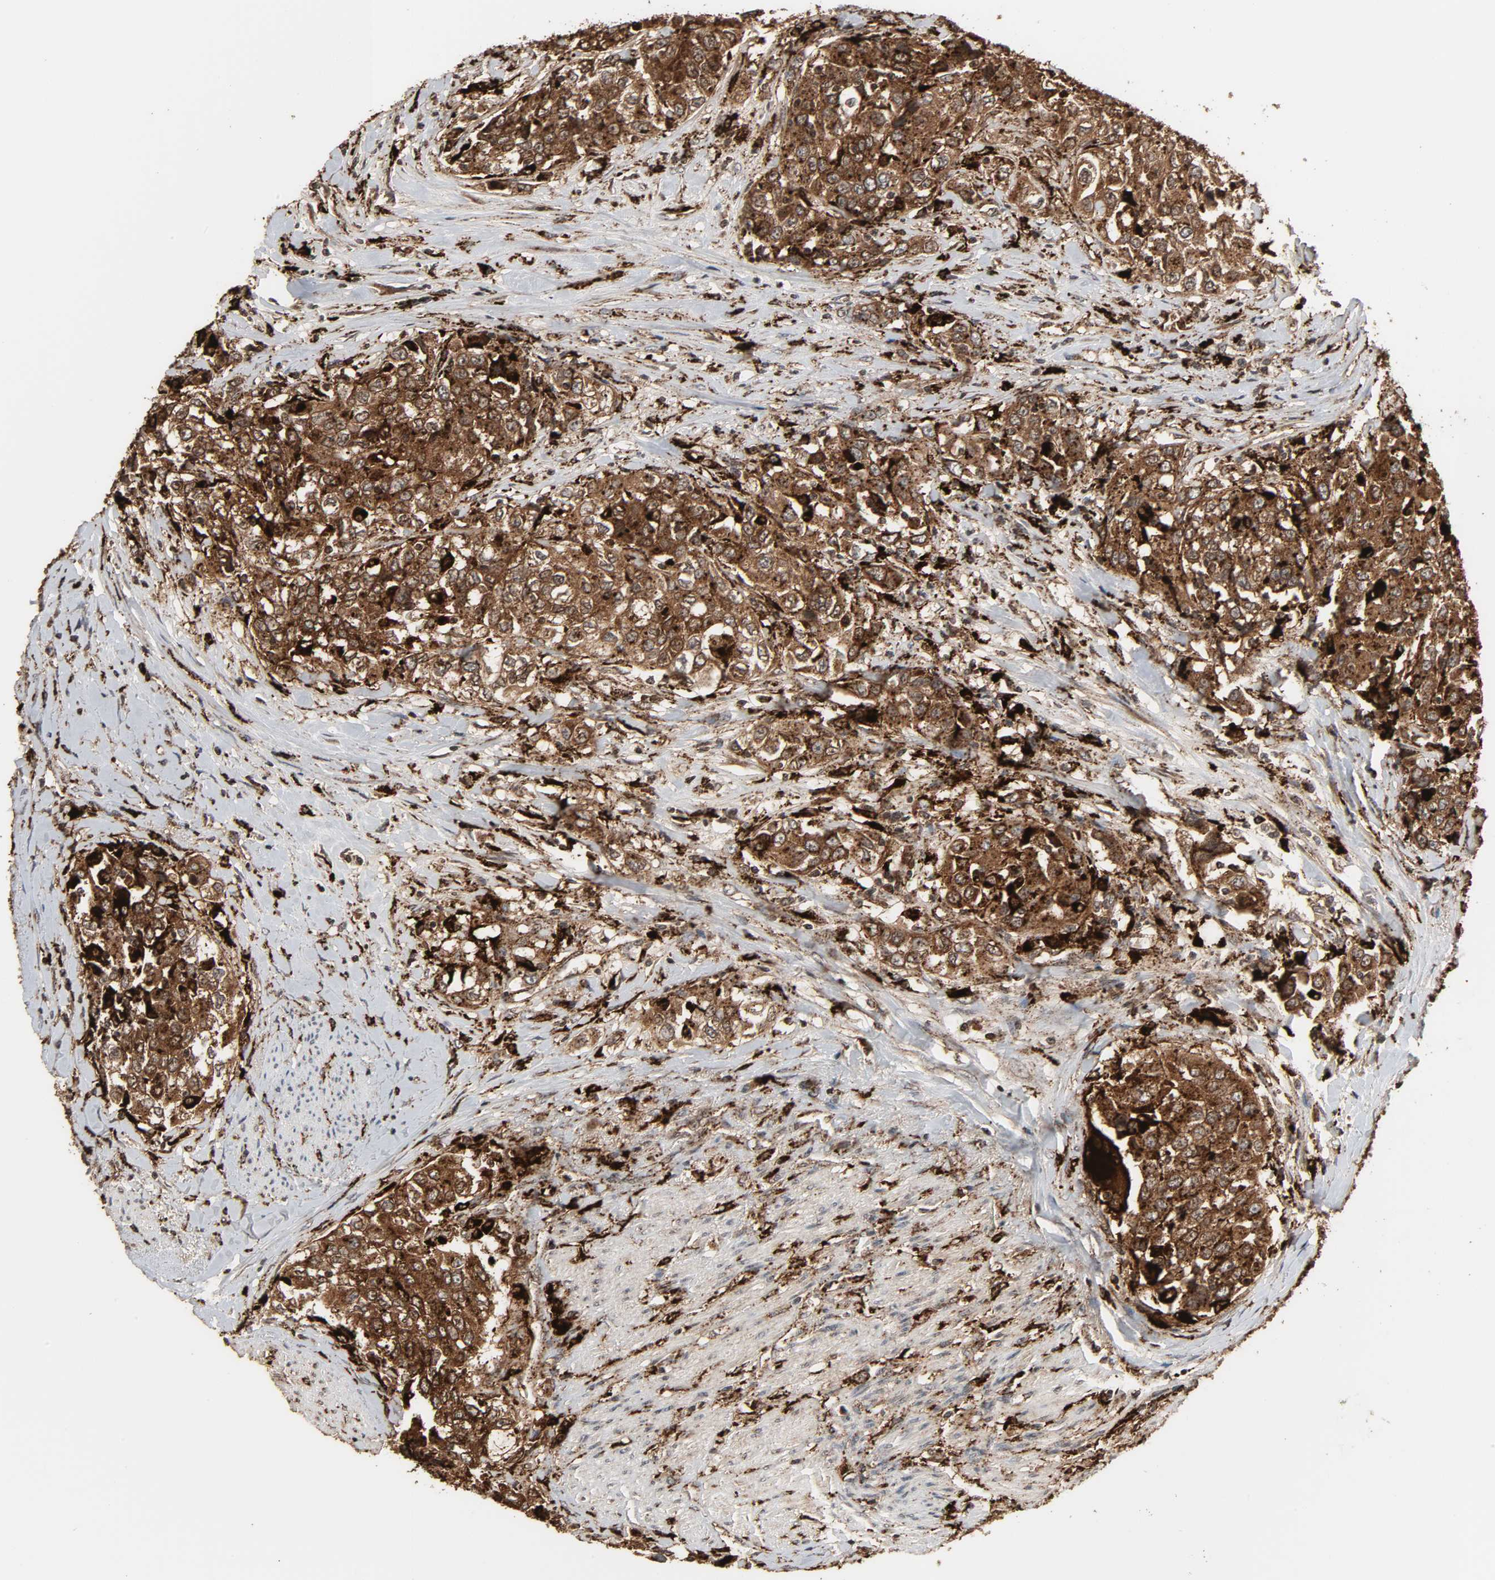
{"staining": {"intensity": "strong", "quantity": ">75%", "location": "cytoplasmic/membranous"}, "tissue": "urothelial cancer", "cell_type": "Tumor cells", "image_type": "cancer", "snomed": [{"axis": "morphology", "description": "Urothelial carcinoma, High grade"}, {"axis": "topography", "description": "Urinary bladder"}], "caption": "Urothelial cancer stained with a brown dye reveals strong cytoplasmic/membranous positive expression in about >75% of tumor cells.", "gene": "PSAP", "patient": {"sex": "female", "age": 80}}